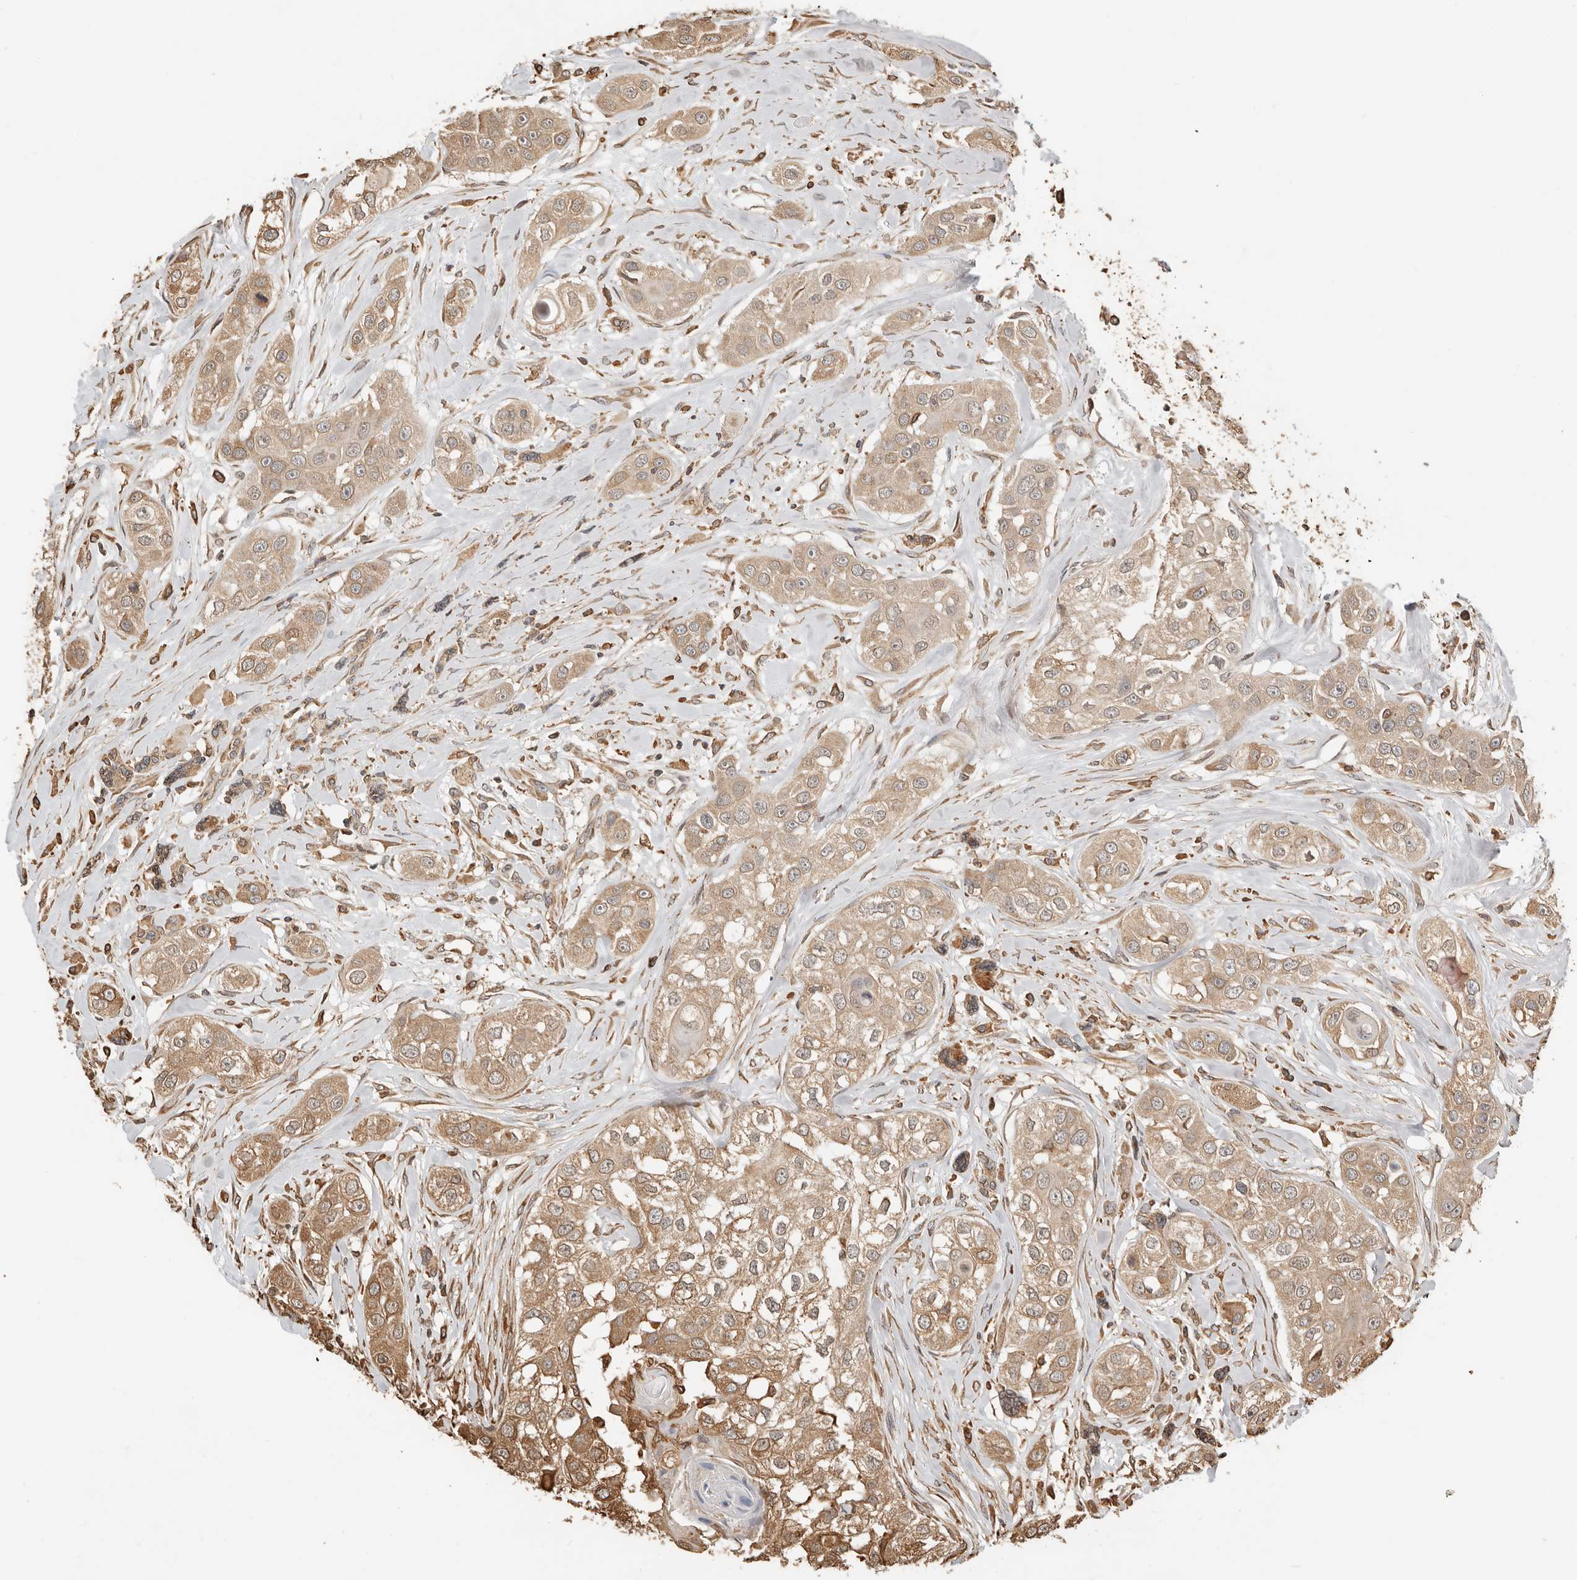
{"staining": {"intensity": "weak", "quantity": ">75%", "location": "cytoplasmic/membranous"}, "tissue": "head and neck cancer", "cell_type": "Tumor cells", "image_type": "cancer", "snomed": [{"axis": "morphology", "description": "Normal tissue, NOS"}, {"axis": "morphology", "description": "Squamous cell carcinoma, NOS"}, {"axis": "topography", "description": "Skeletal muscle"}, {"axis": "topography", "description": "Head-Neck"}], "caption": "Head and neck squamous cell carcinoma tissue displays weak cytoplasmic/membranous staining in about >75% of tumor cells", "gene": "ARHGEF10L", "patient": {"sex": "male", "age": 51}}